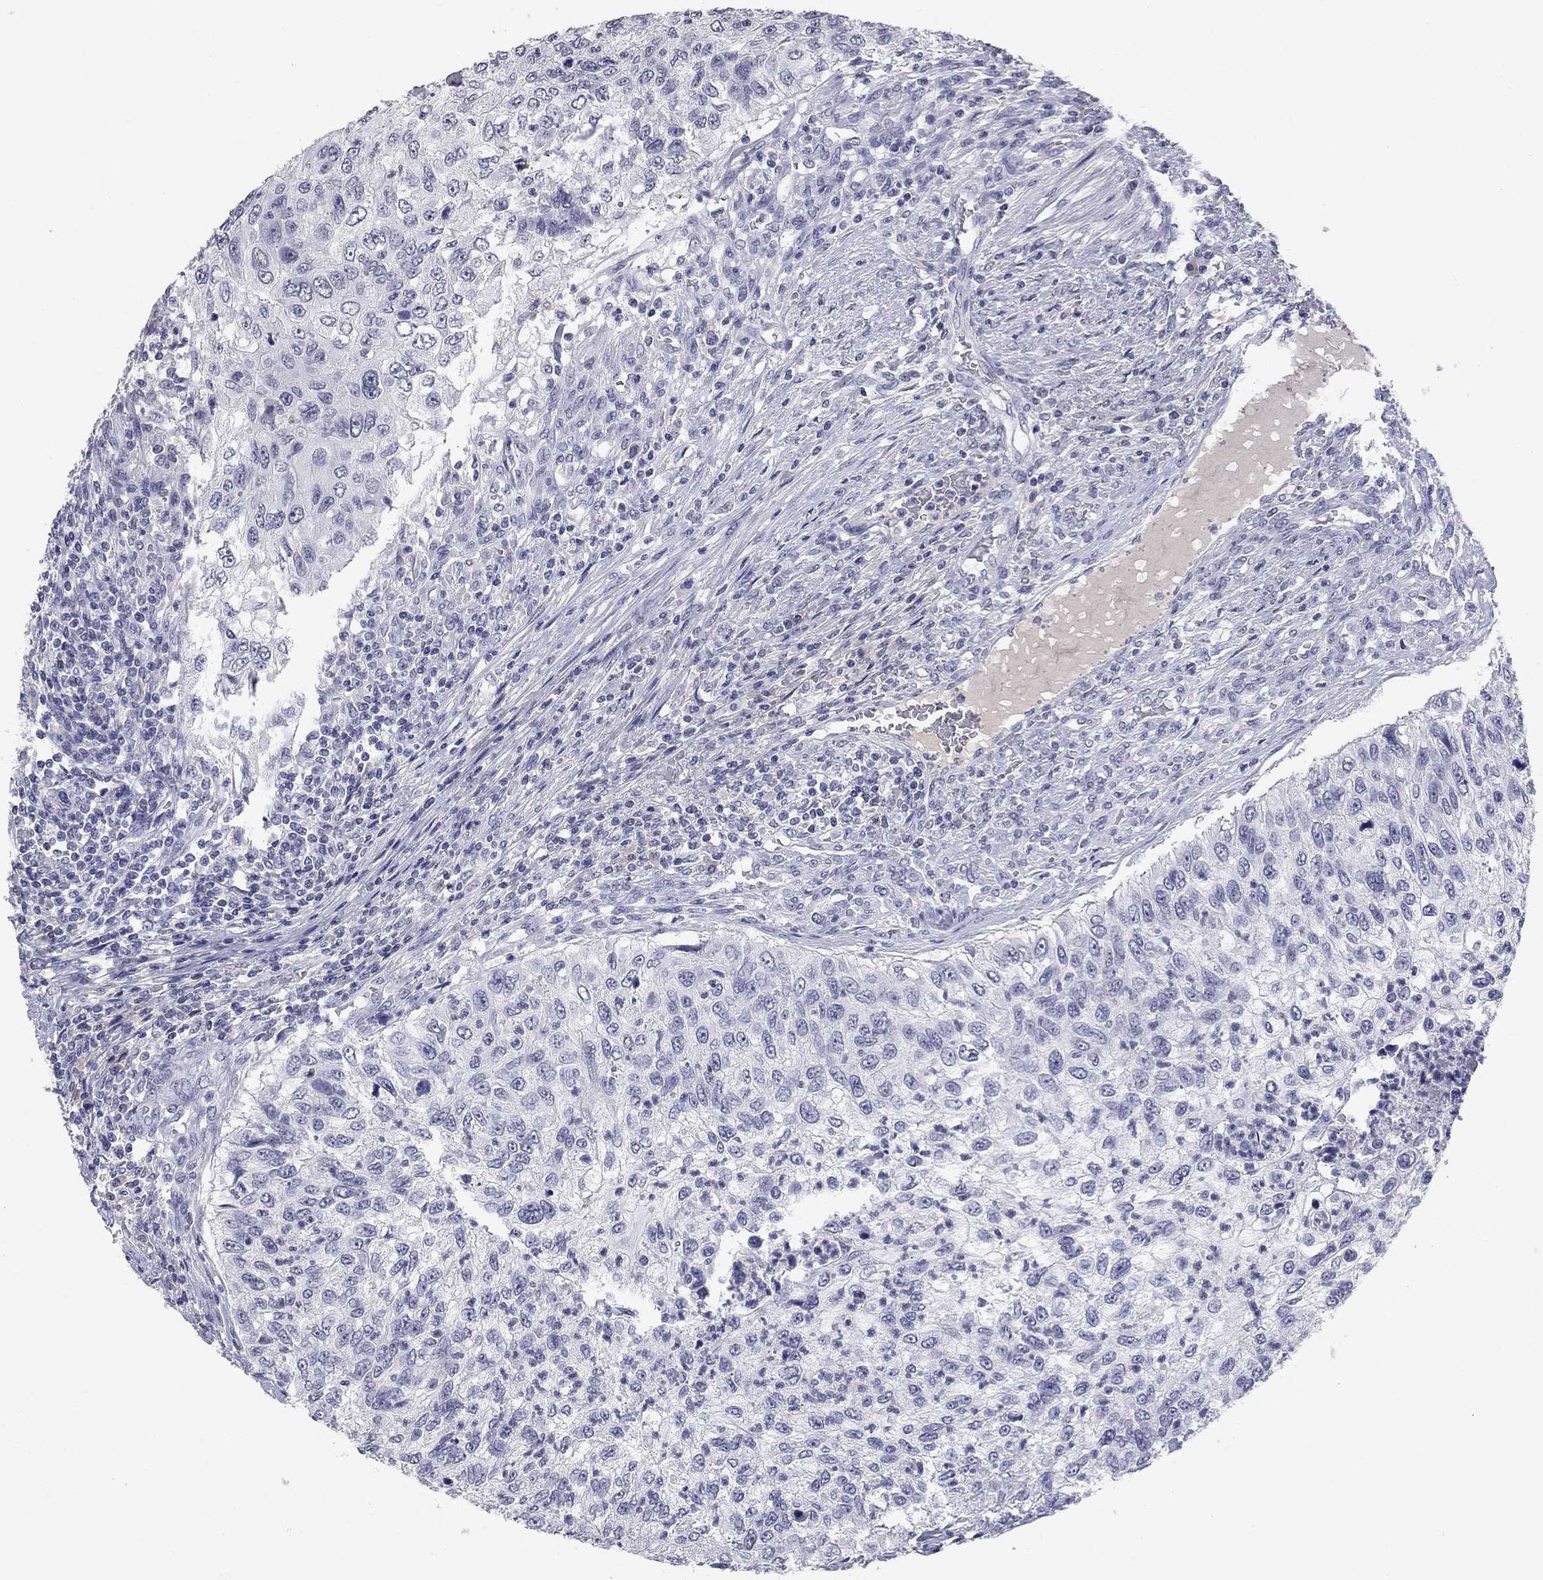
{"staining": {"intensity": "negative", "quantity": "none", "location": "none"}, "tissue": "urothelial cancer", "cell_type": "Tumor cells", "image_type": "cancer", "snomed": [{"axis": "morphology", "description": "Urothelial carcinoma, High grade"}, {"axis": "topography", "description": "Urinary bladder"}], "caption": "IHC histopathology image of neoplastic tissue: high-grade urothelial carcinoma stained with DAB displays no significant protein expression in tumor cells.", "gene": "SLC51A", "patient": {"sex": "female", "age": 60}}